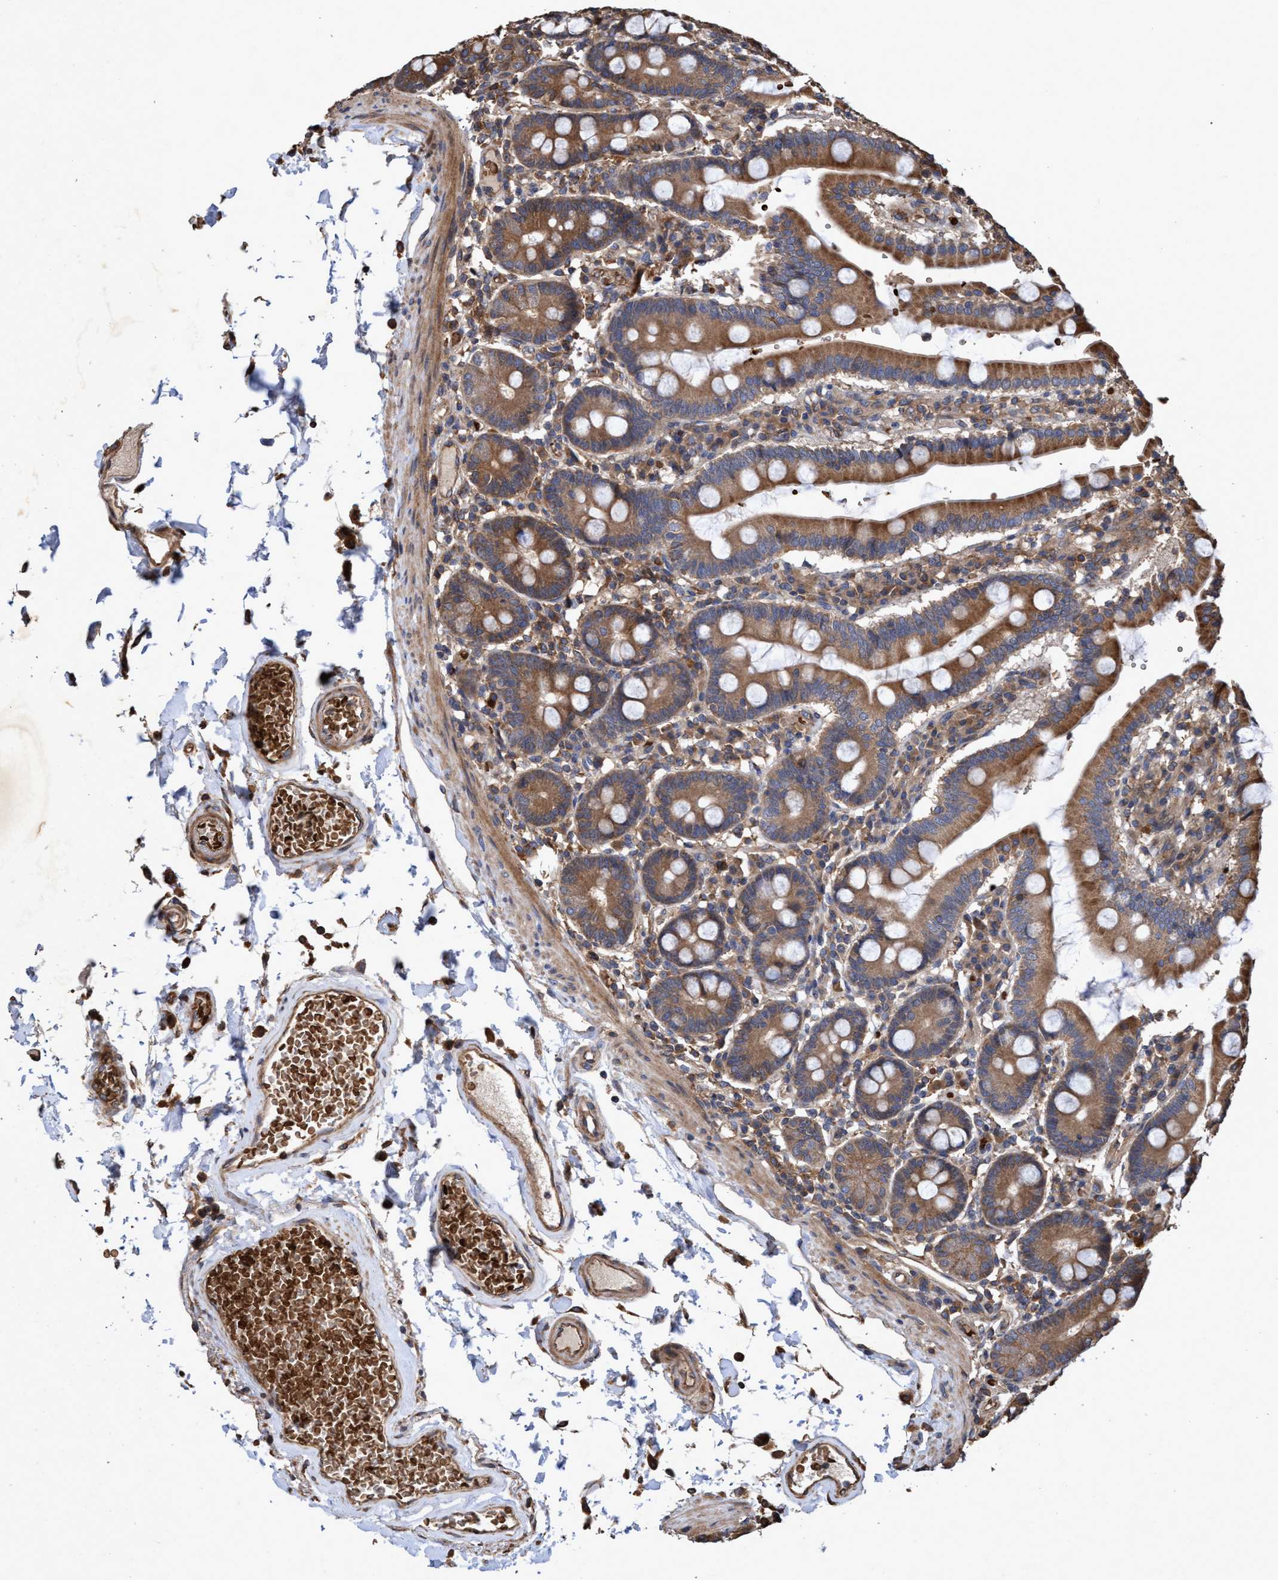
{"staining": {"intensity": "moderate", "quantity": ">75%", "location": "cytoplasmic/membranous"}, "tissue": "duodenum", "cell_type": "Glandular cells", "image_type": "normal", "snomed": [{"axis": "morphology", "description": "Normal tissue, NOS"}, {"axis": "topography", "description": "Small intestine, NOS"}], "caption": "Immunohistochemical staining of normal duodenum shows medium levels of moderate cytoplasmic/membranous expression in approximately >75% of glandular cells.", "gene": "CHMP6", "patient": {"sex": "female", "age": 71}}